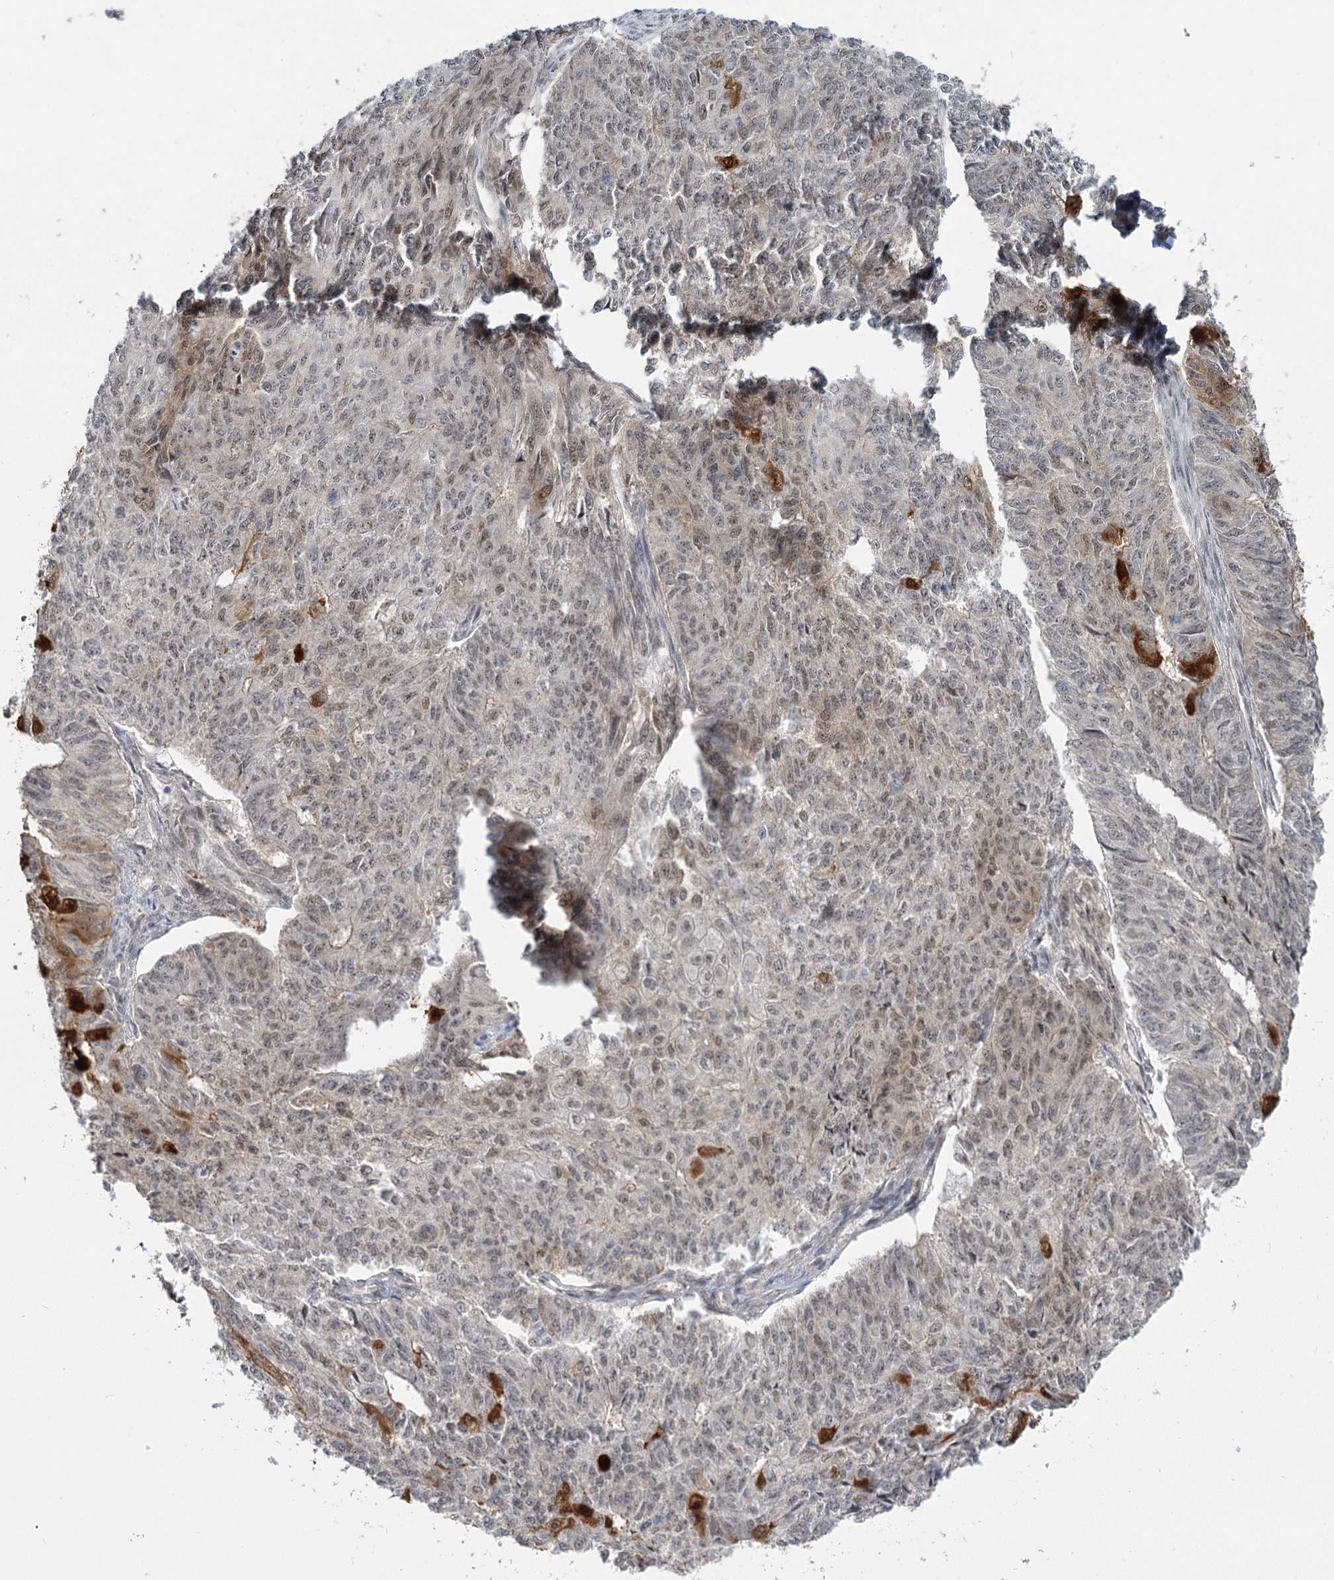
{"staining": {"intensity": "weak", "quantity": "<25%", "location": "nuclear"}, "tissue": "endometrial cancer", "cell_type": "Tumor cells", "image_type": "cancer", "snomed": [{"axis": "morphology", "description": "Adenocarcinoma, NOS"}, {"axis": "topography", "description": "Endometrium"}], "caption": "The histopathology image displays no staining of tumor cells in endometrial adenocarcinoma.", "gene": "TBC1D9B", "patient": {"sex": "female", "age": 32}}